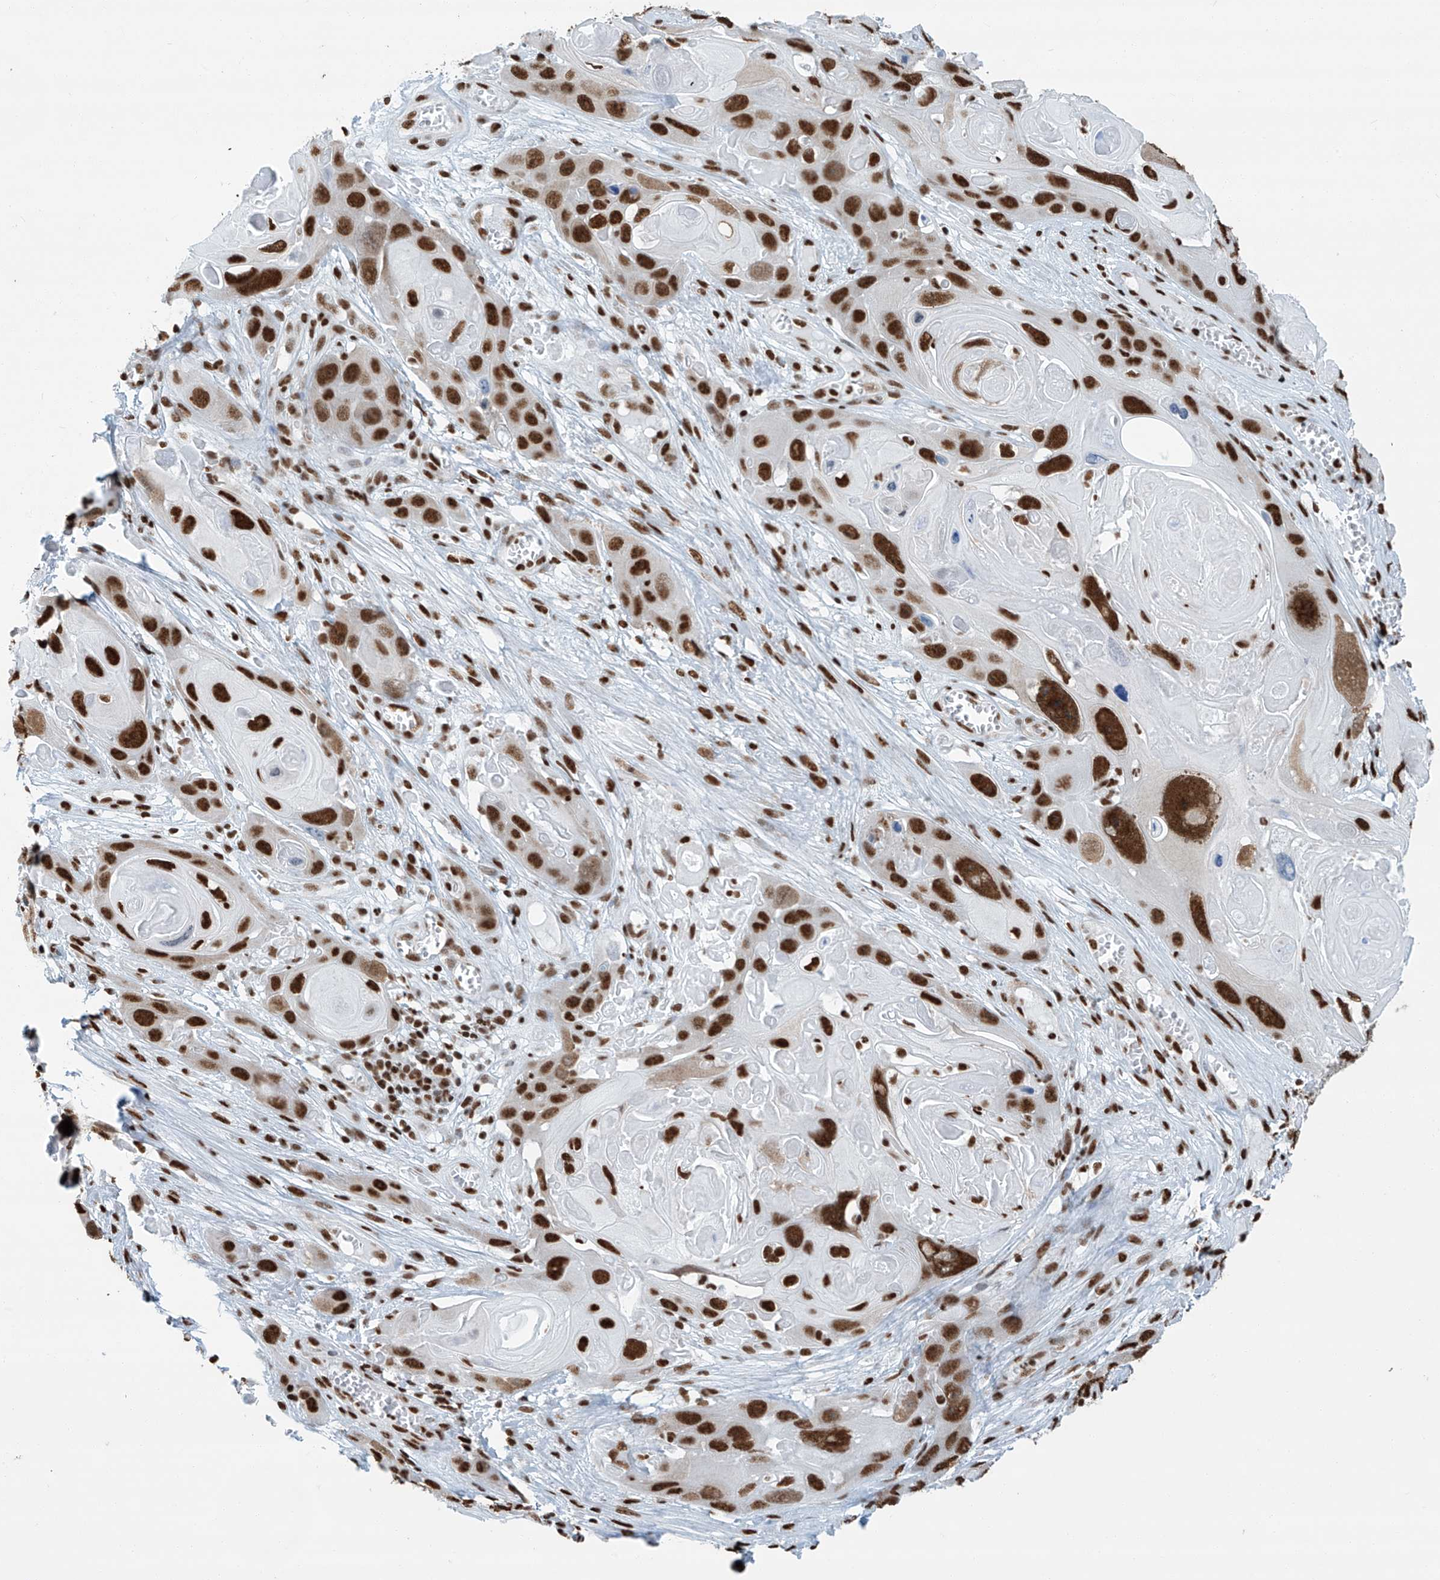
{"staining": {"intensity": "strong", "quantity": ">75%", "location": "nuclear"}, "tissue": "skin cancer", "cell_type": "Tumor cells", "image_type": "cancer", "snomed": [{"axis": "morphology", "description": "Squamous cell carcinoma, NOS"}, {"axis": "topography", "description": "Skin"}], "caption": "Immunohistochemistry (IHC) (DAB (3,3'-diaminobenzidine)) staining of human skin cancer (squamous cell carcinoma) reveals strong nuclear protein expression in approximately >75% of tumor cells.", "gene": "SARNP", "patient": {"sex": "male", "age": 55}}